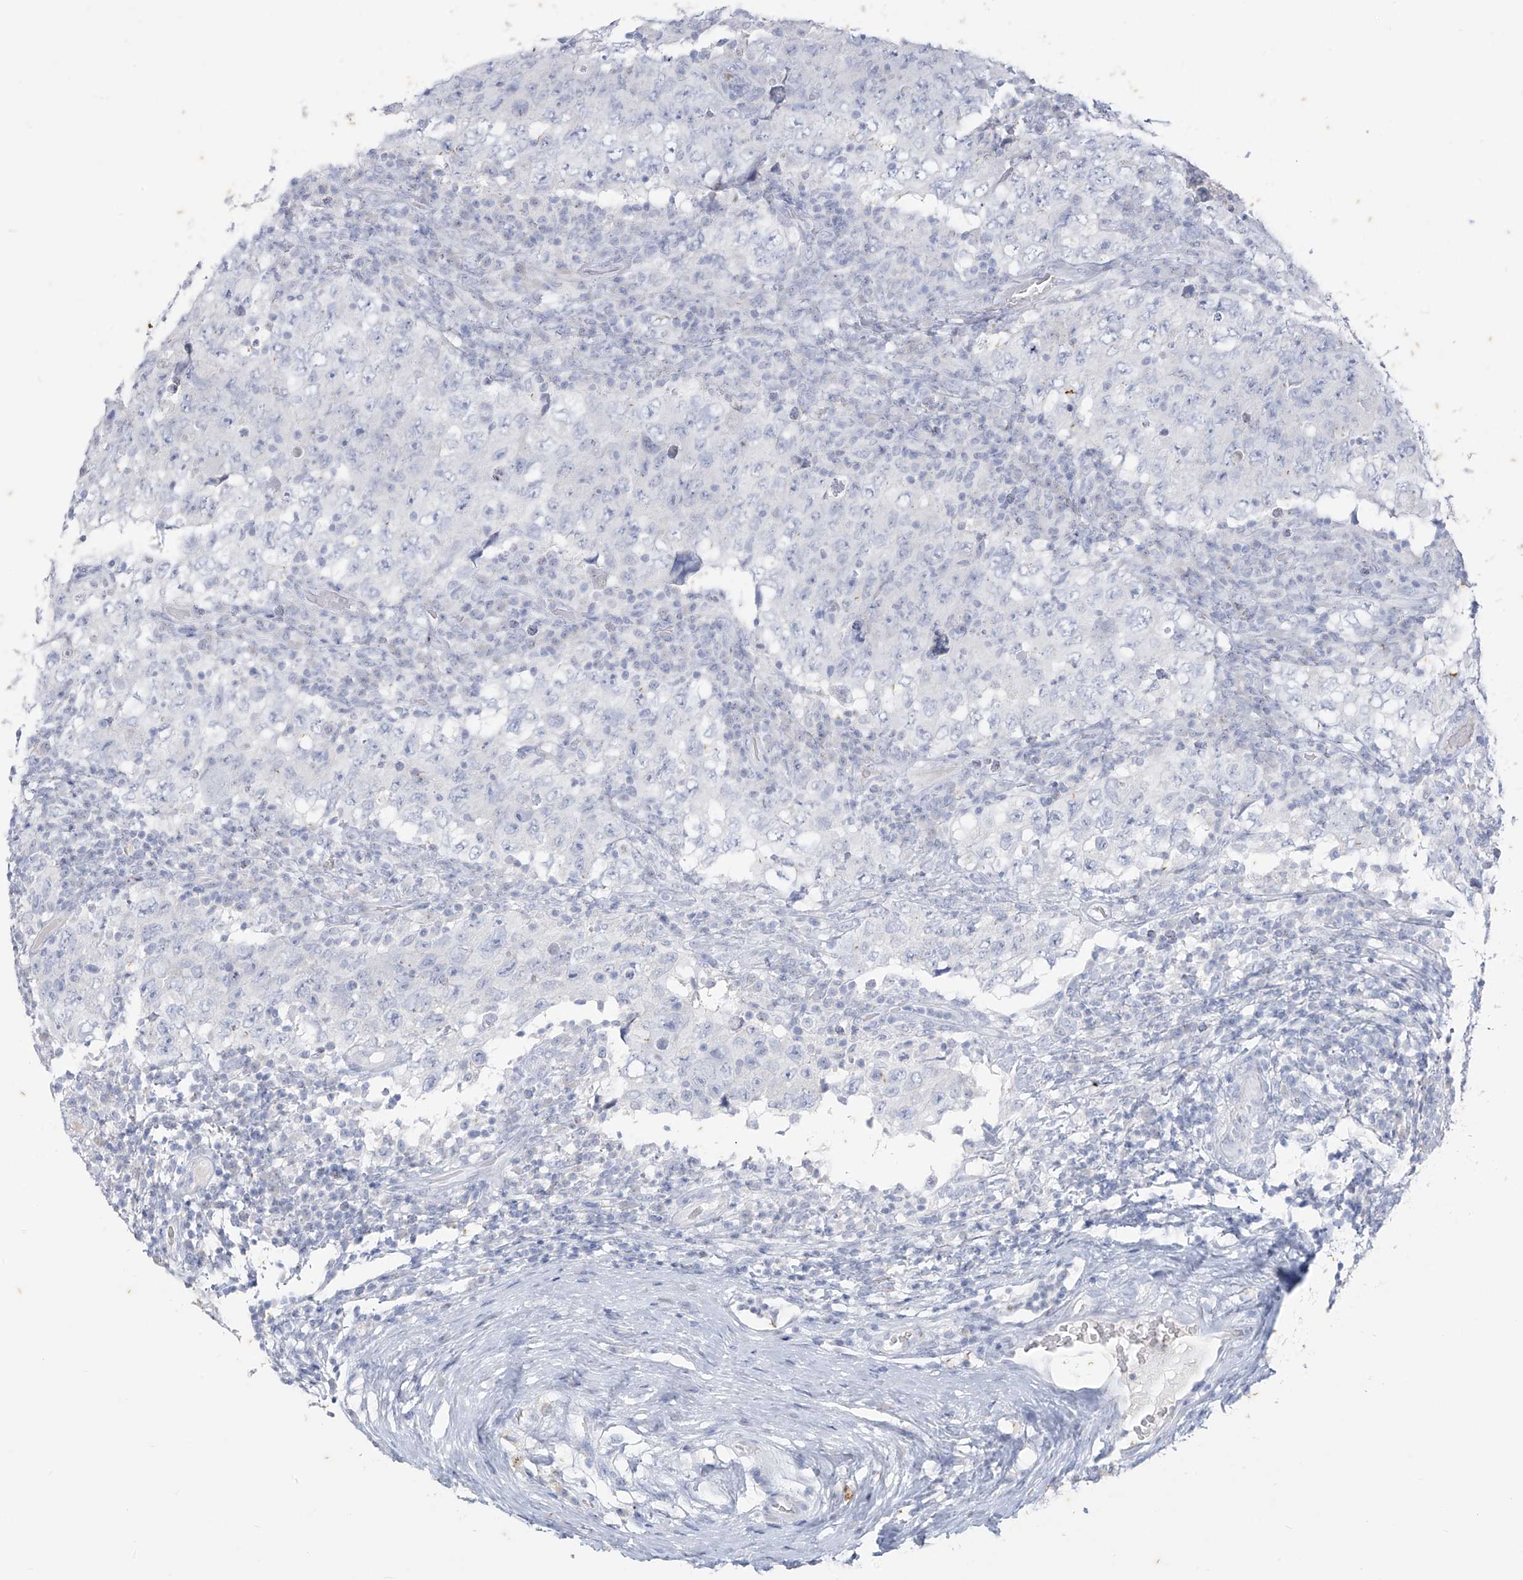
{"staining": {"intensity": "negative", "quantity": "none", "location": "none"}, "tissue": "testis cancer", "cell_type": "Tumor cells", "image_type": "cancer", "snomed": [{"axis": "morphology", "description": "Carcinoma, Embryonal, NOS"}, {"axis": "topography", "description": "Testis"}], "caption": "This is an IHC histopathology image of human testis embryonal carcinoma. There is no expression in tumor cells.", "gene": "CX3CR1", "patient": {"sex": "male", "age": 26}}